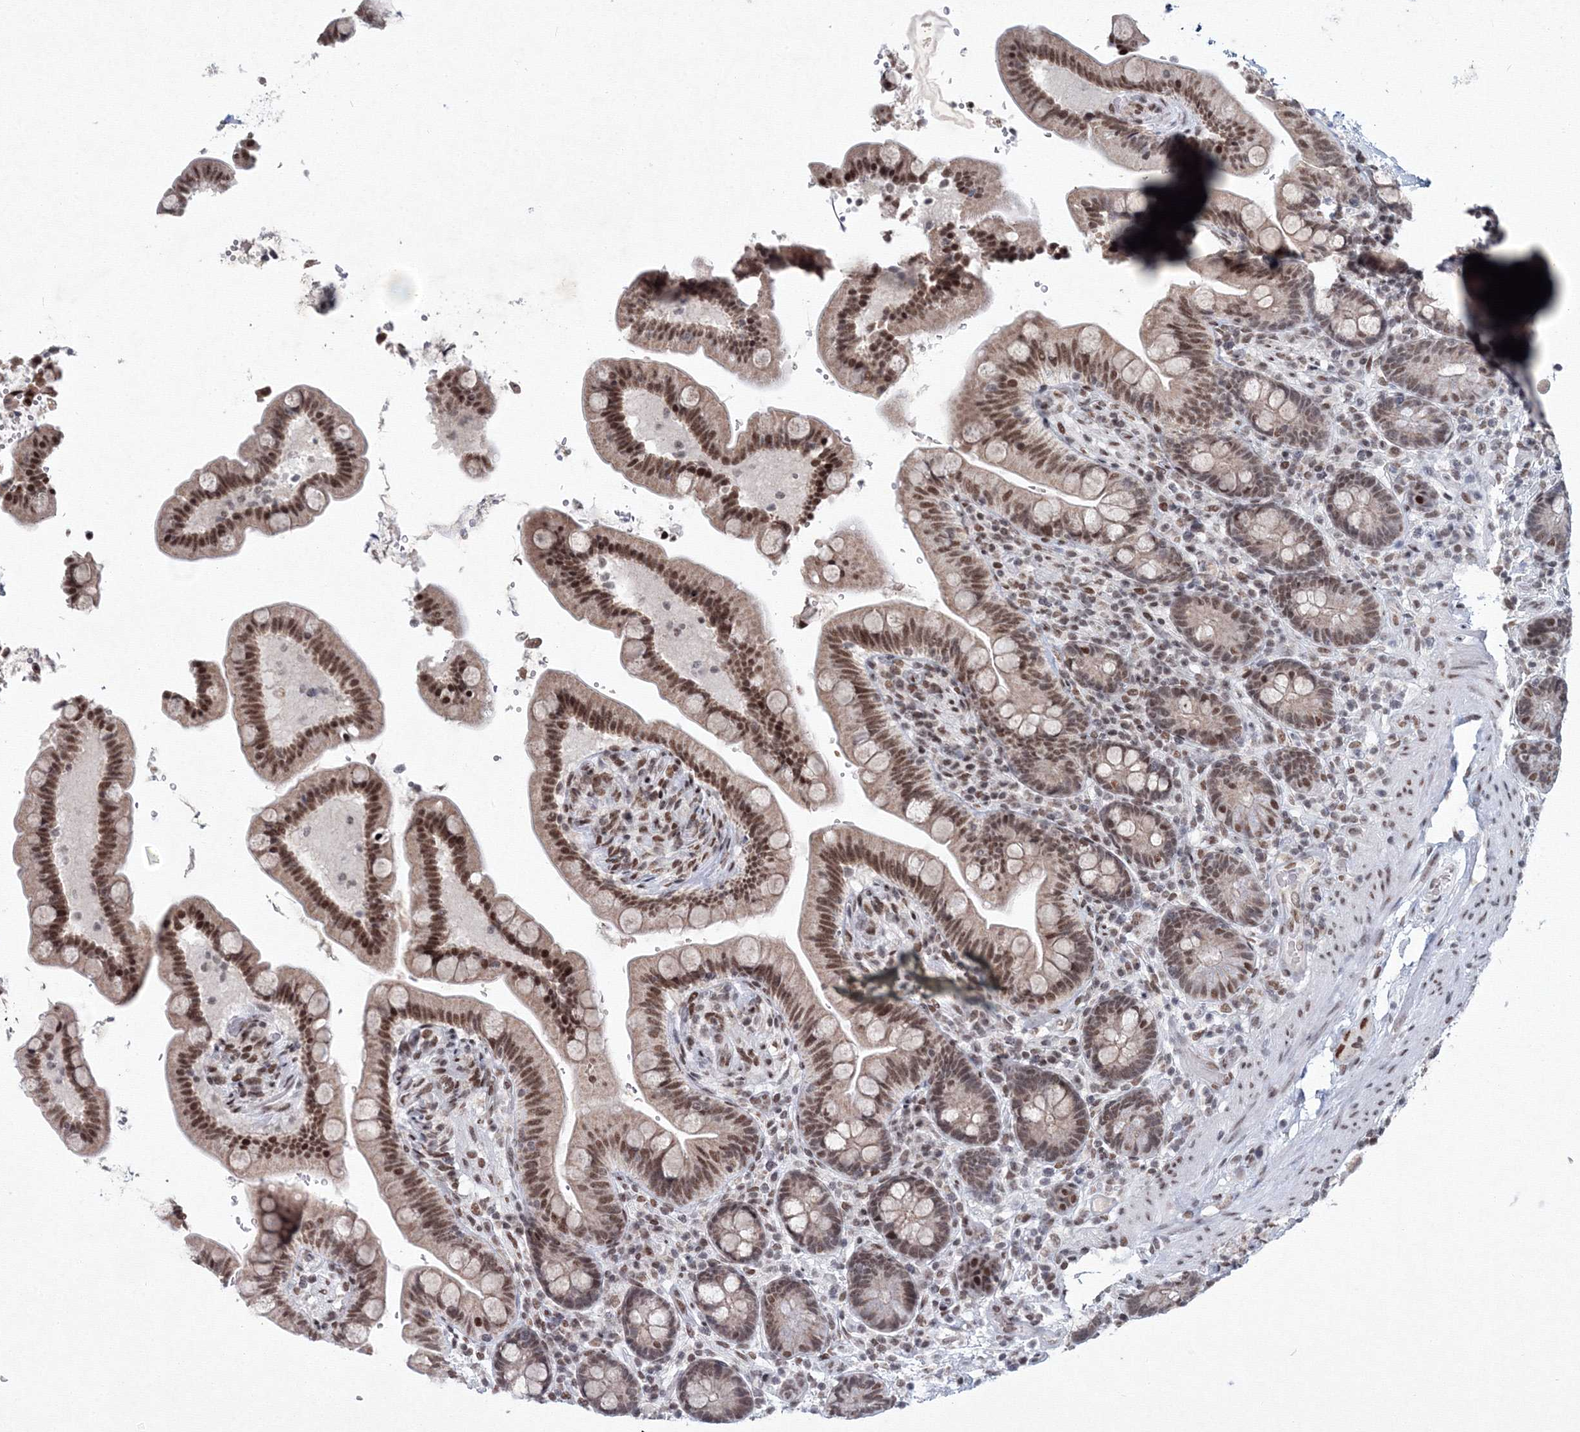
{"staining": {"intensity": "moderate", "quantity": ">75%", "location": "nuclear"}, "tissue": "colon", "cell_type": "Endothelial cells", "image_type": "normal", "snomed": [{"axis": "morphology", "description": "Normal tissue, NOS"}, {"axis": "topography", "description": "Smooth muscle"}, {"axis": "topography", "description": "Colon"}], "caption": "This is a histology image of immunohistochemistry (IHC) staining of benign colon, which shows moderate positivity in the nuclear of endothelial cells.", "gene": "SF3B6", "patient": {"sex": "male", "age": 73}}